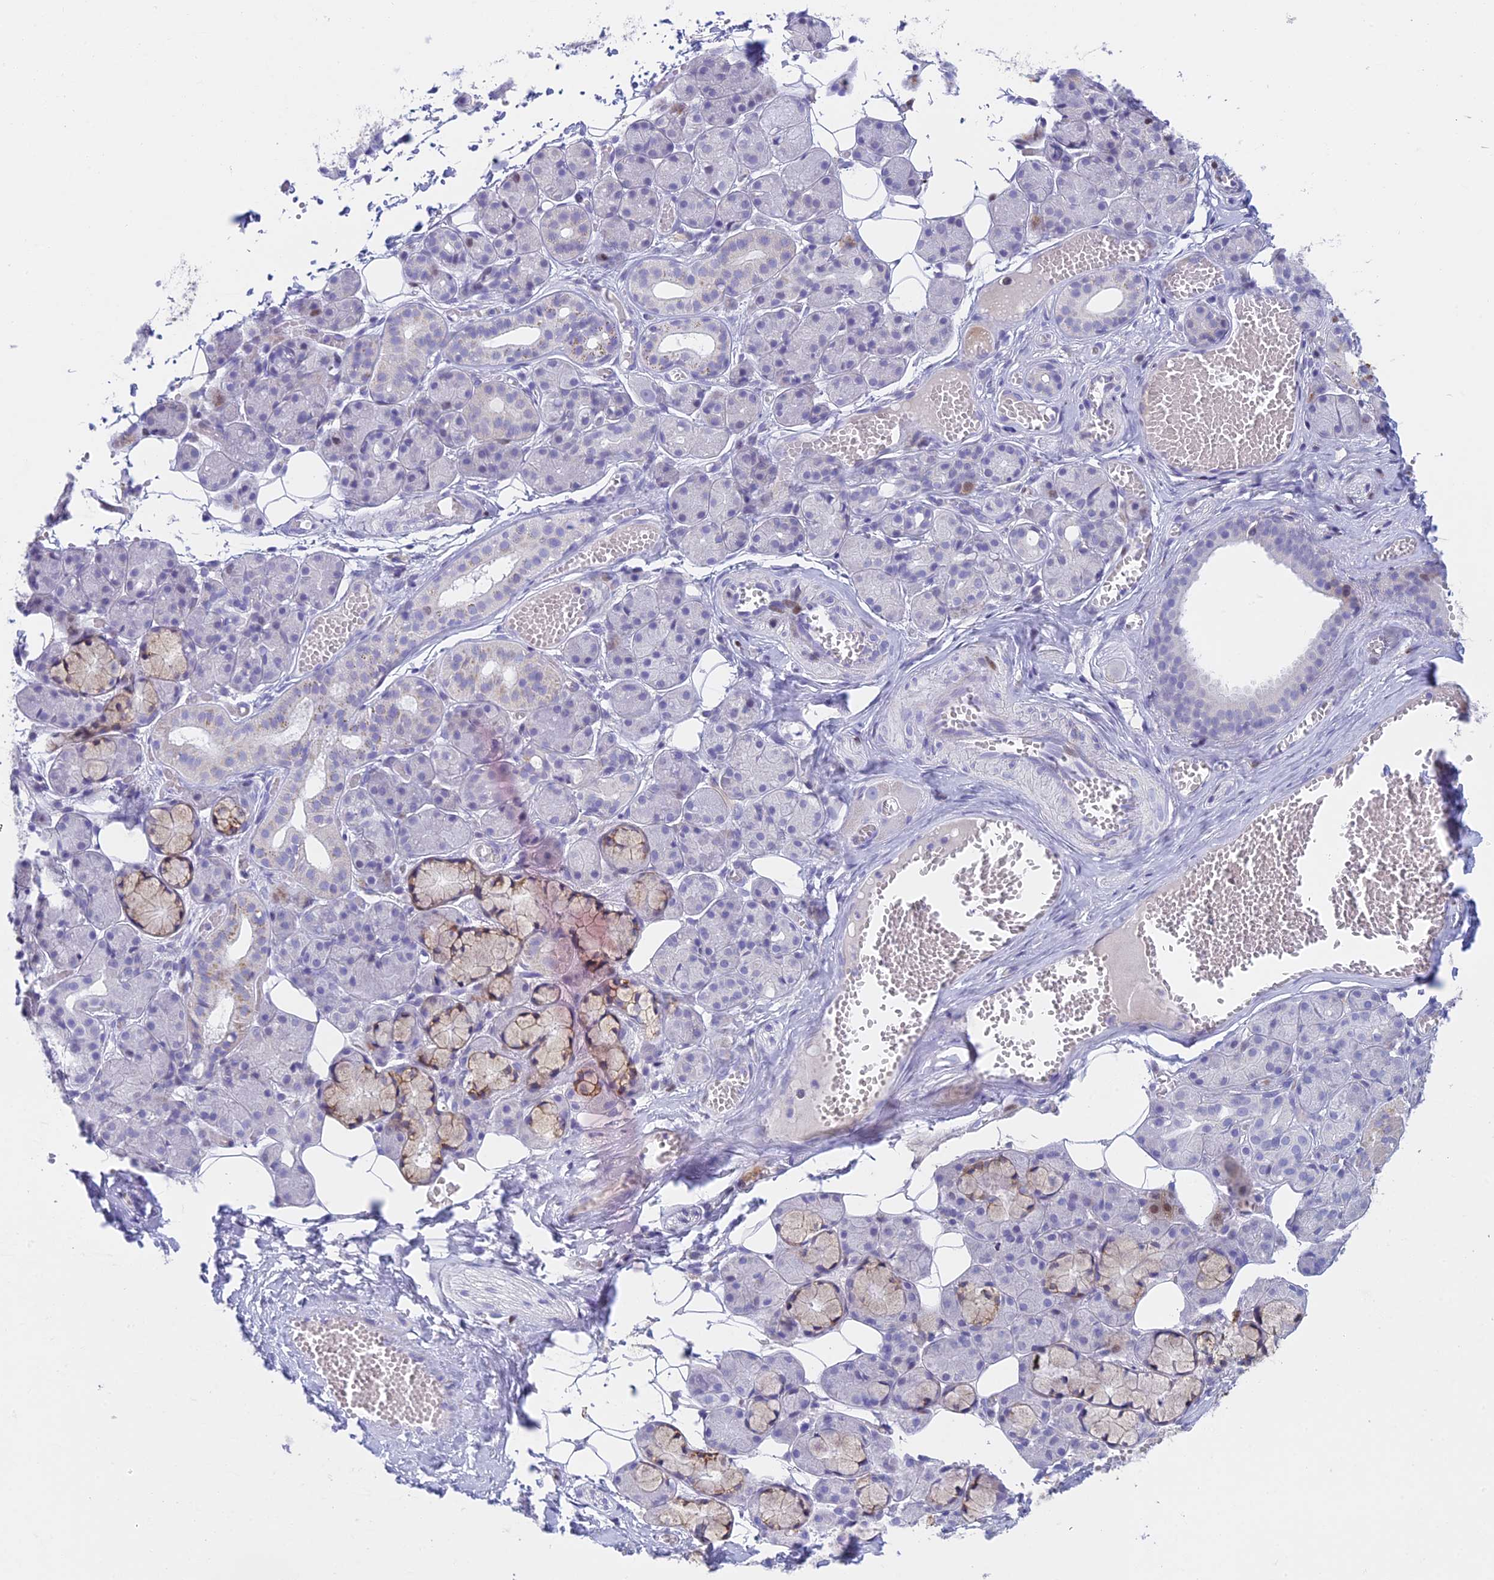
{"staining": {"intensity": "weak", "quantity": "<25%", "location": "cytoplasmic/membranous"}, "tissue": "salivary gland", "cell_type": "Glandular cells", "image_type": "normal", "snomed": [{"axis": "morphology", "description": "Normal tissue, NOS"}, {"axis": "topography", "description": "Salivary gland"}], "caption": "An immunohistochemistry micrograph of normal salivary gland is shown. There is no staining in glandular cells of salivary gland.", "gene": "REXO5", "patient": {"sex": "male", "age": 63}}